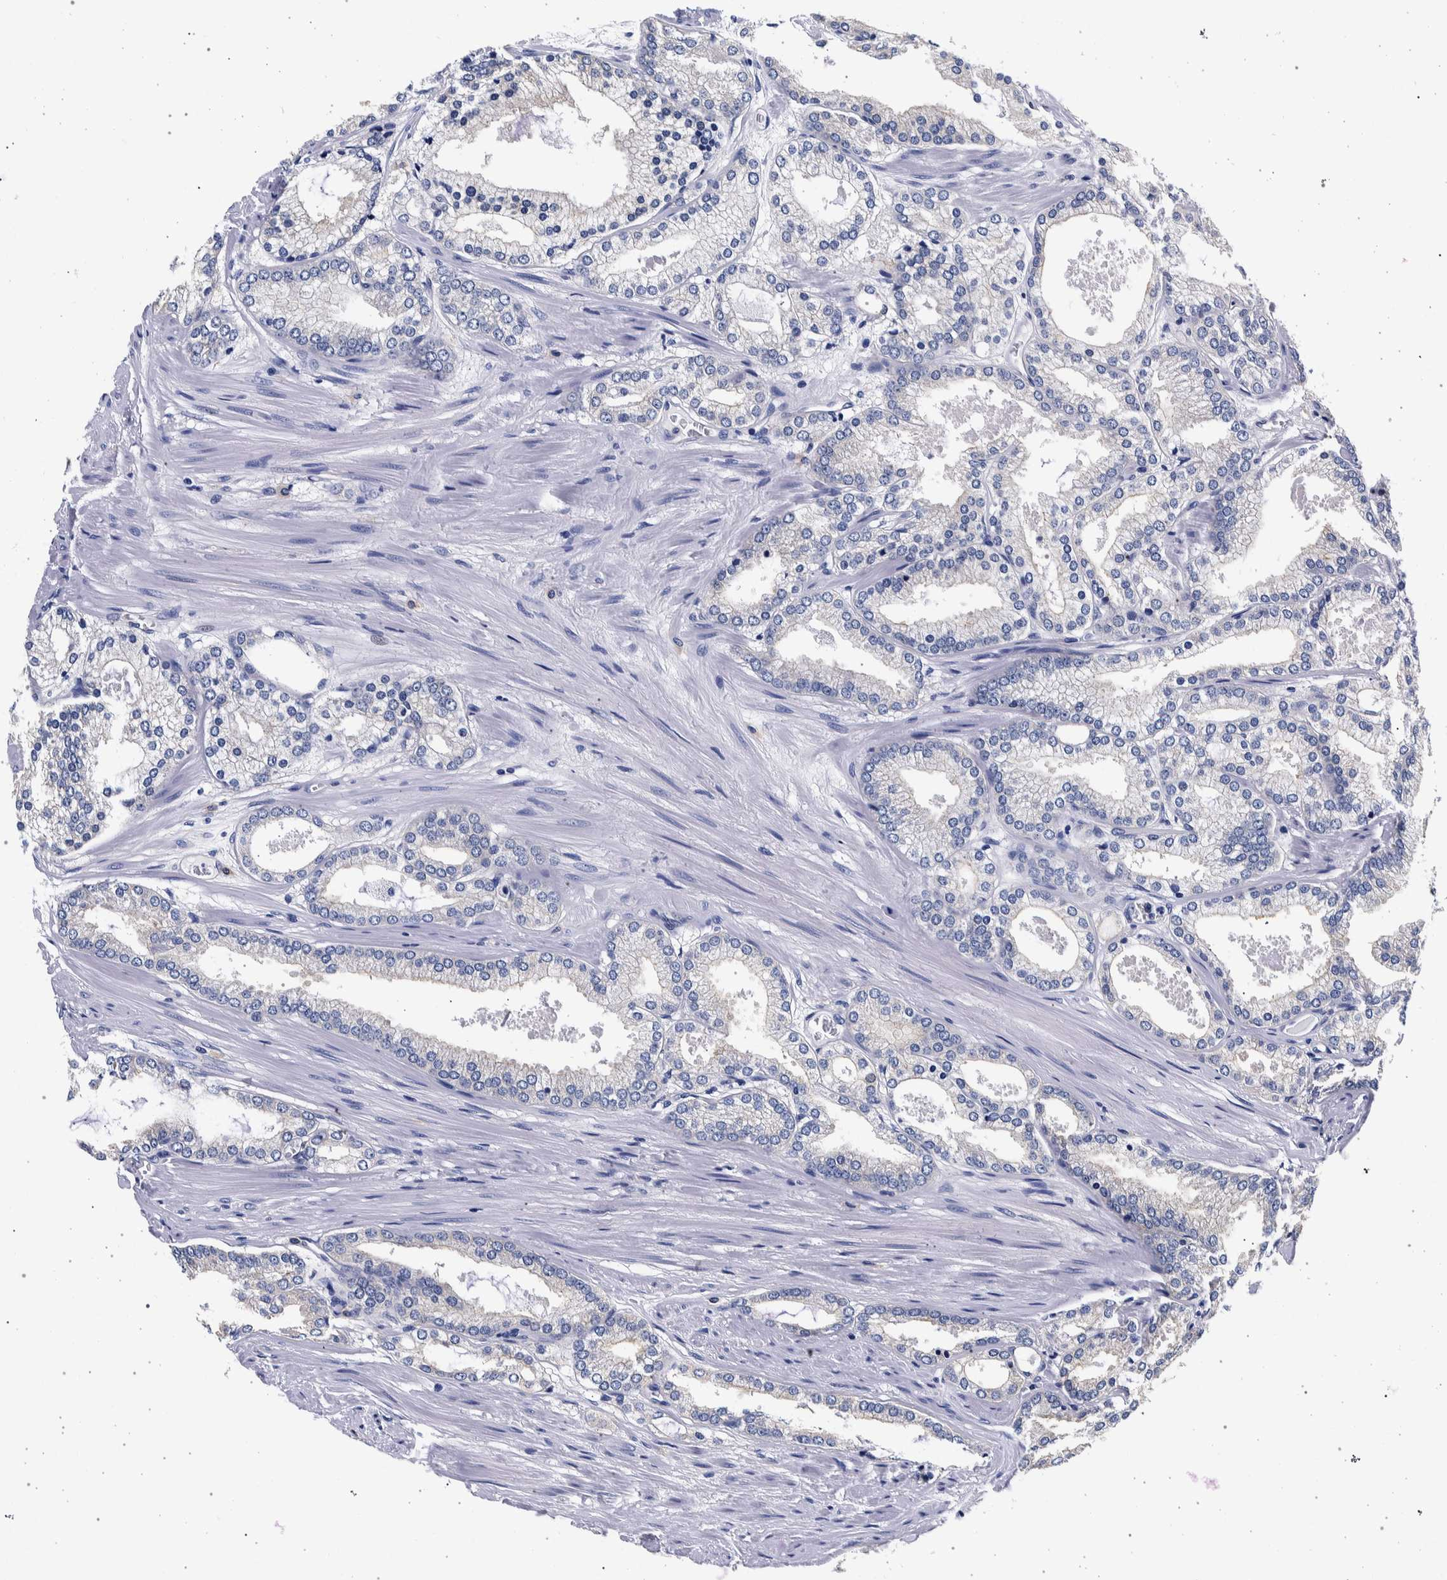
{"staining": {"intensity": "negative", "quantity": "none", "location": "none"}, "tissue": "prostate cancer", "cell_type": "Tumor cells", "image_type": "cancer", "snomed": [{"axis": "morphology", "description": "Adenocarcinoma, High grade"}, {"axis": "topography", "description": "Prostate"}], "caption": "Prostate high-grade adenocarcinoma was stained to show a protein in brown. There is no significant expression in tumor cells.", "gene": "NIBAN2", "patient": {"sex": "male", "age": 61}}